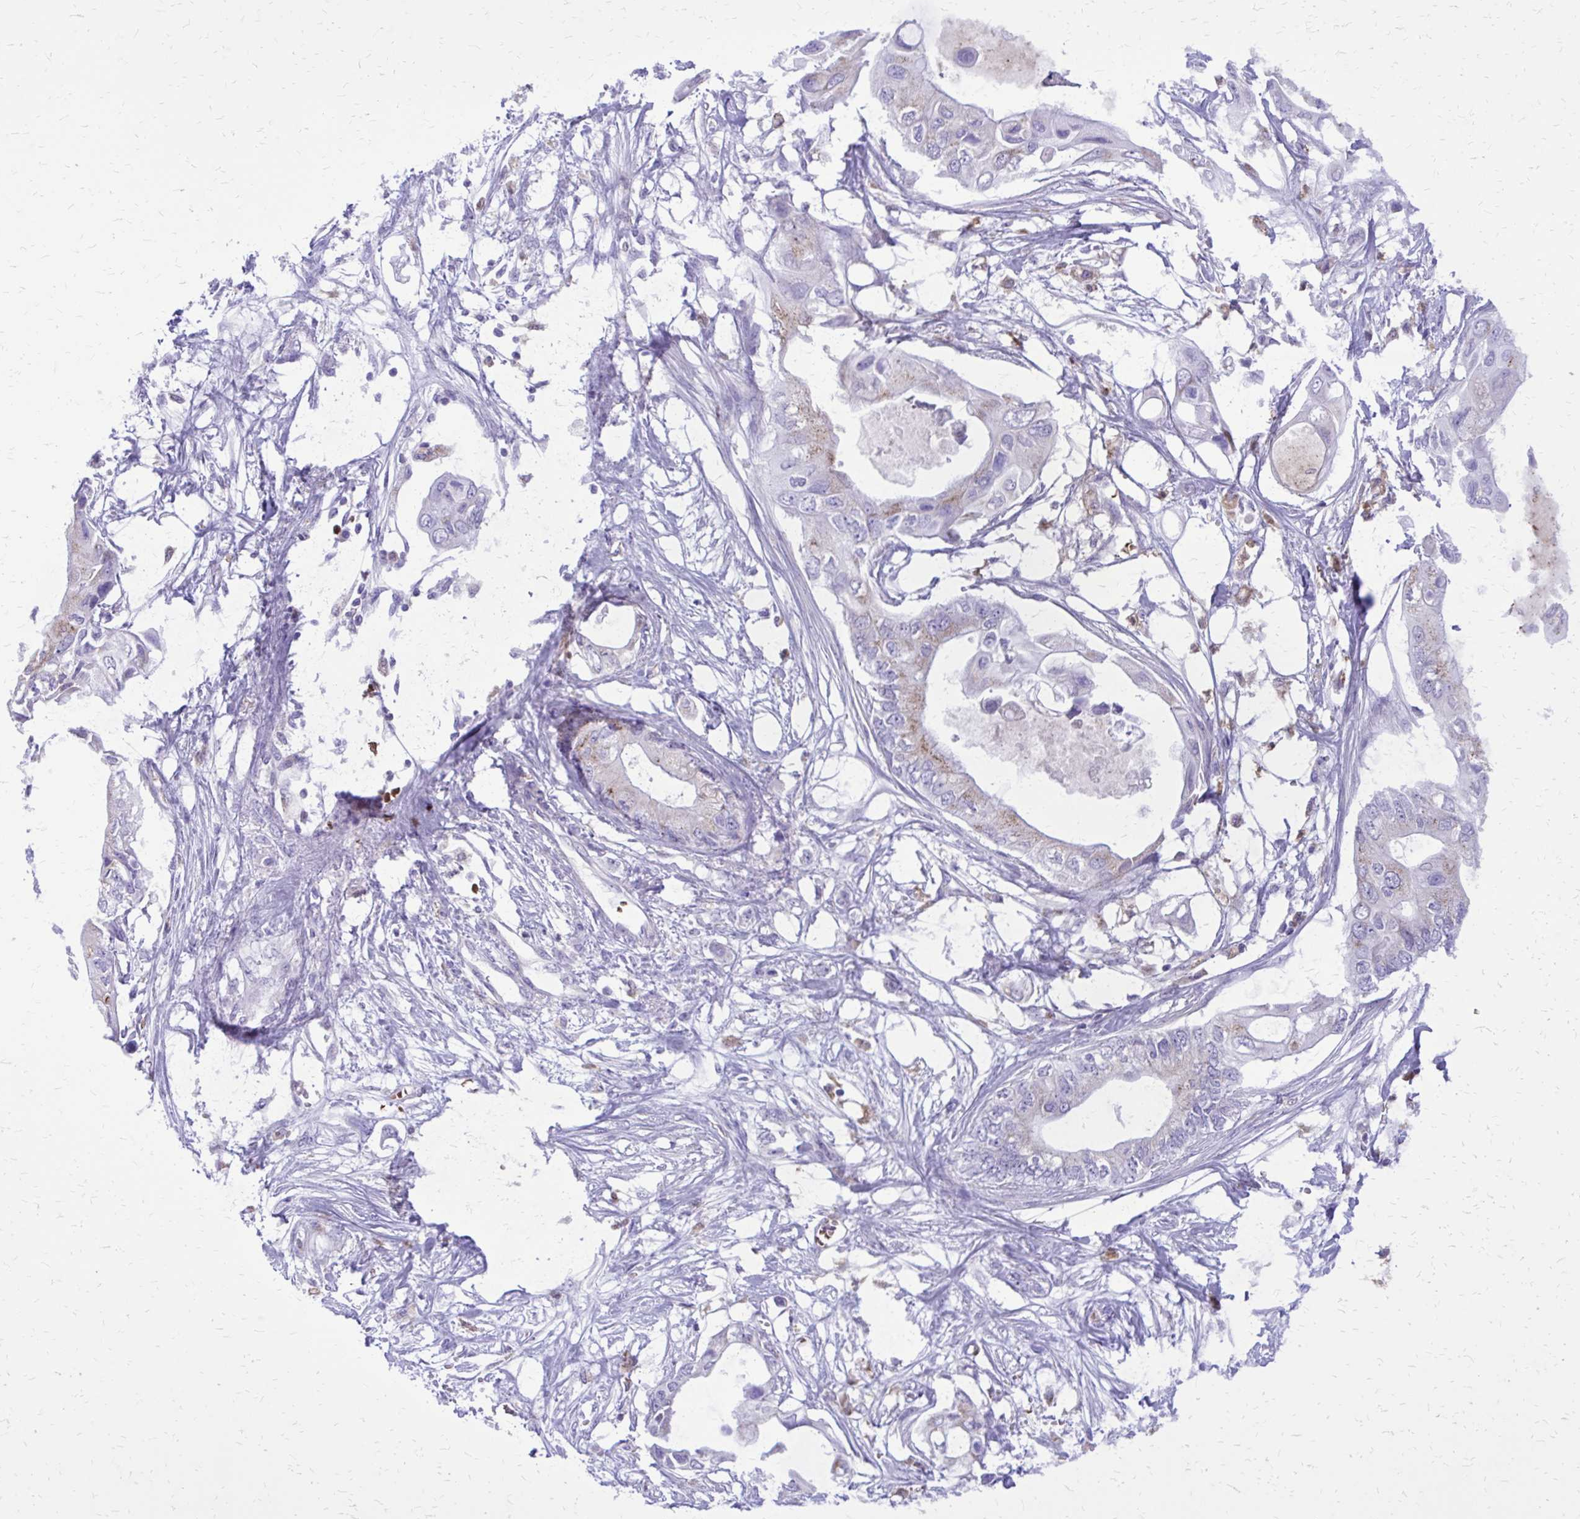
{"staining": {"intensity": "negative", "quantity": "none", "location": "none"}, "tissue": "pancreatic cancer", "cell_type": "Tumor cells", "image_type": "cancer", "snomed": [{"axis": "morphology", "description": "Adenocarcinoma, NOS"}, {"axis": "topography", "description": "Pancreas"}], "caption": "DAB (3,3'-diaminobenzidine) immunohistochemical staining of pancreatic cancer (adenocarcinoma) demonstrates no significant staining in tumor cells. The staining is performed using DAB brown chromogen with nuclei counter-stained in using hematoxylin.", "gene": "CAT", "patient": {"sex": "female", "age": 63}}